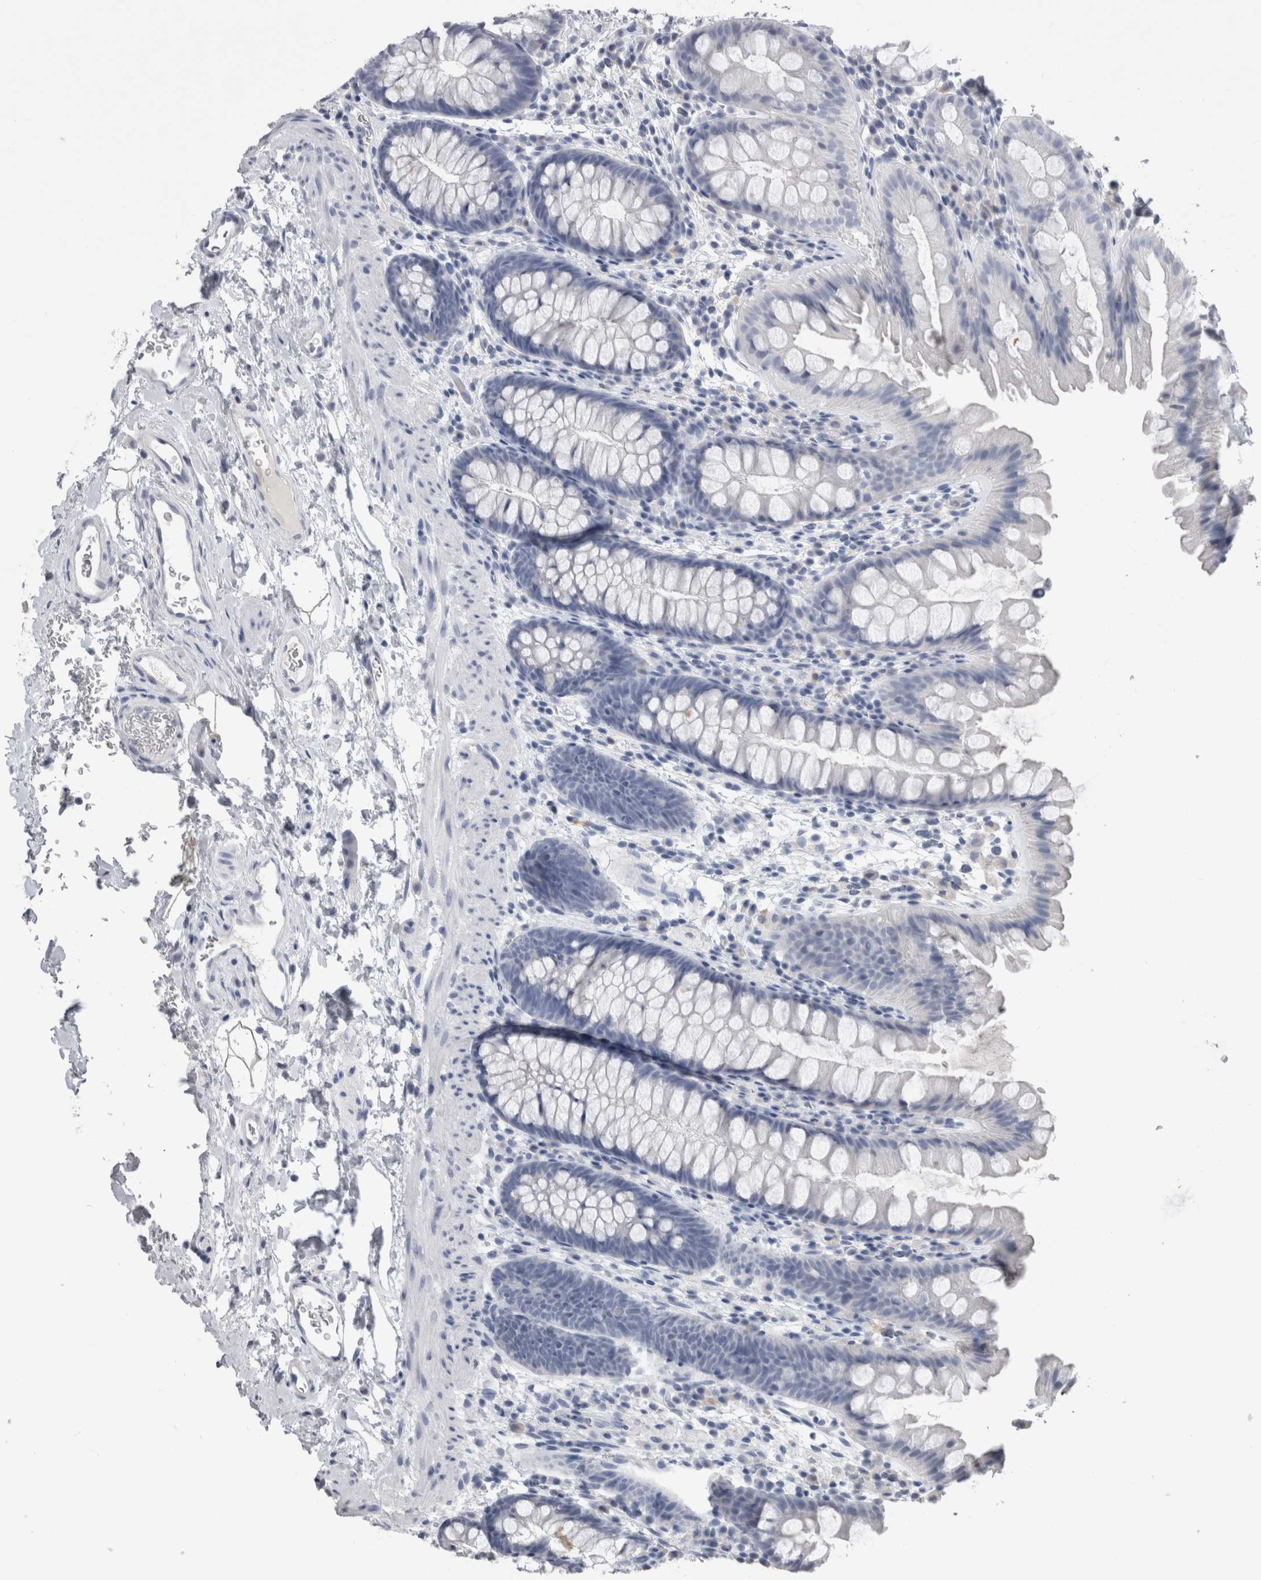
{"staining": {"intensity": "negative", "quantity": "none", "location": "none"}, "tissue": "colon", "cell_type": "Endothelial cells", "image_type": "normal", "snomed": [{"axis": "morphology", "description": "Normal tissue, NOS"}, {"axis": "topography", "description": "Colon"}], "caption": "This is an immunohistochemistry (IHC) histopathology image of unremarkable colon. There is no expression in endothelial cells.", "gene": "CA8", "patient": {"sex": "female", "age": 62}}